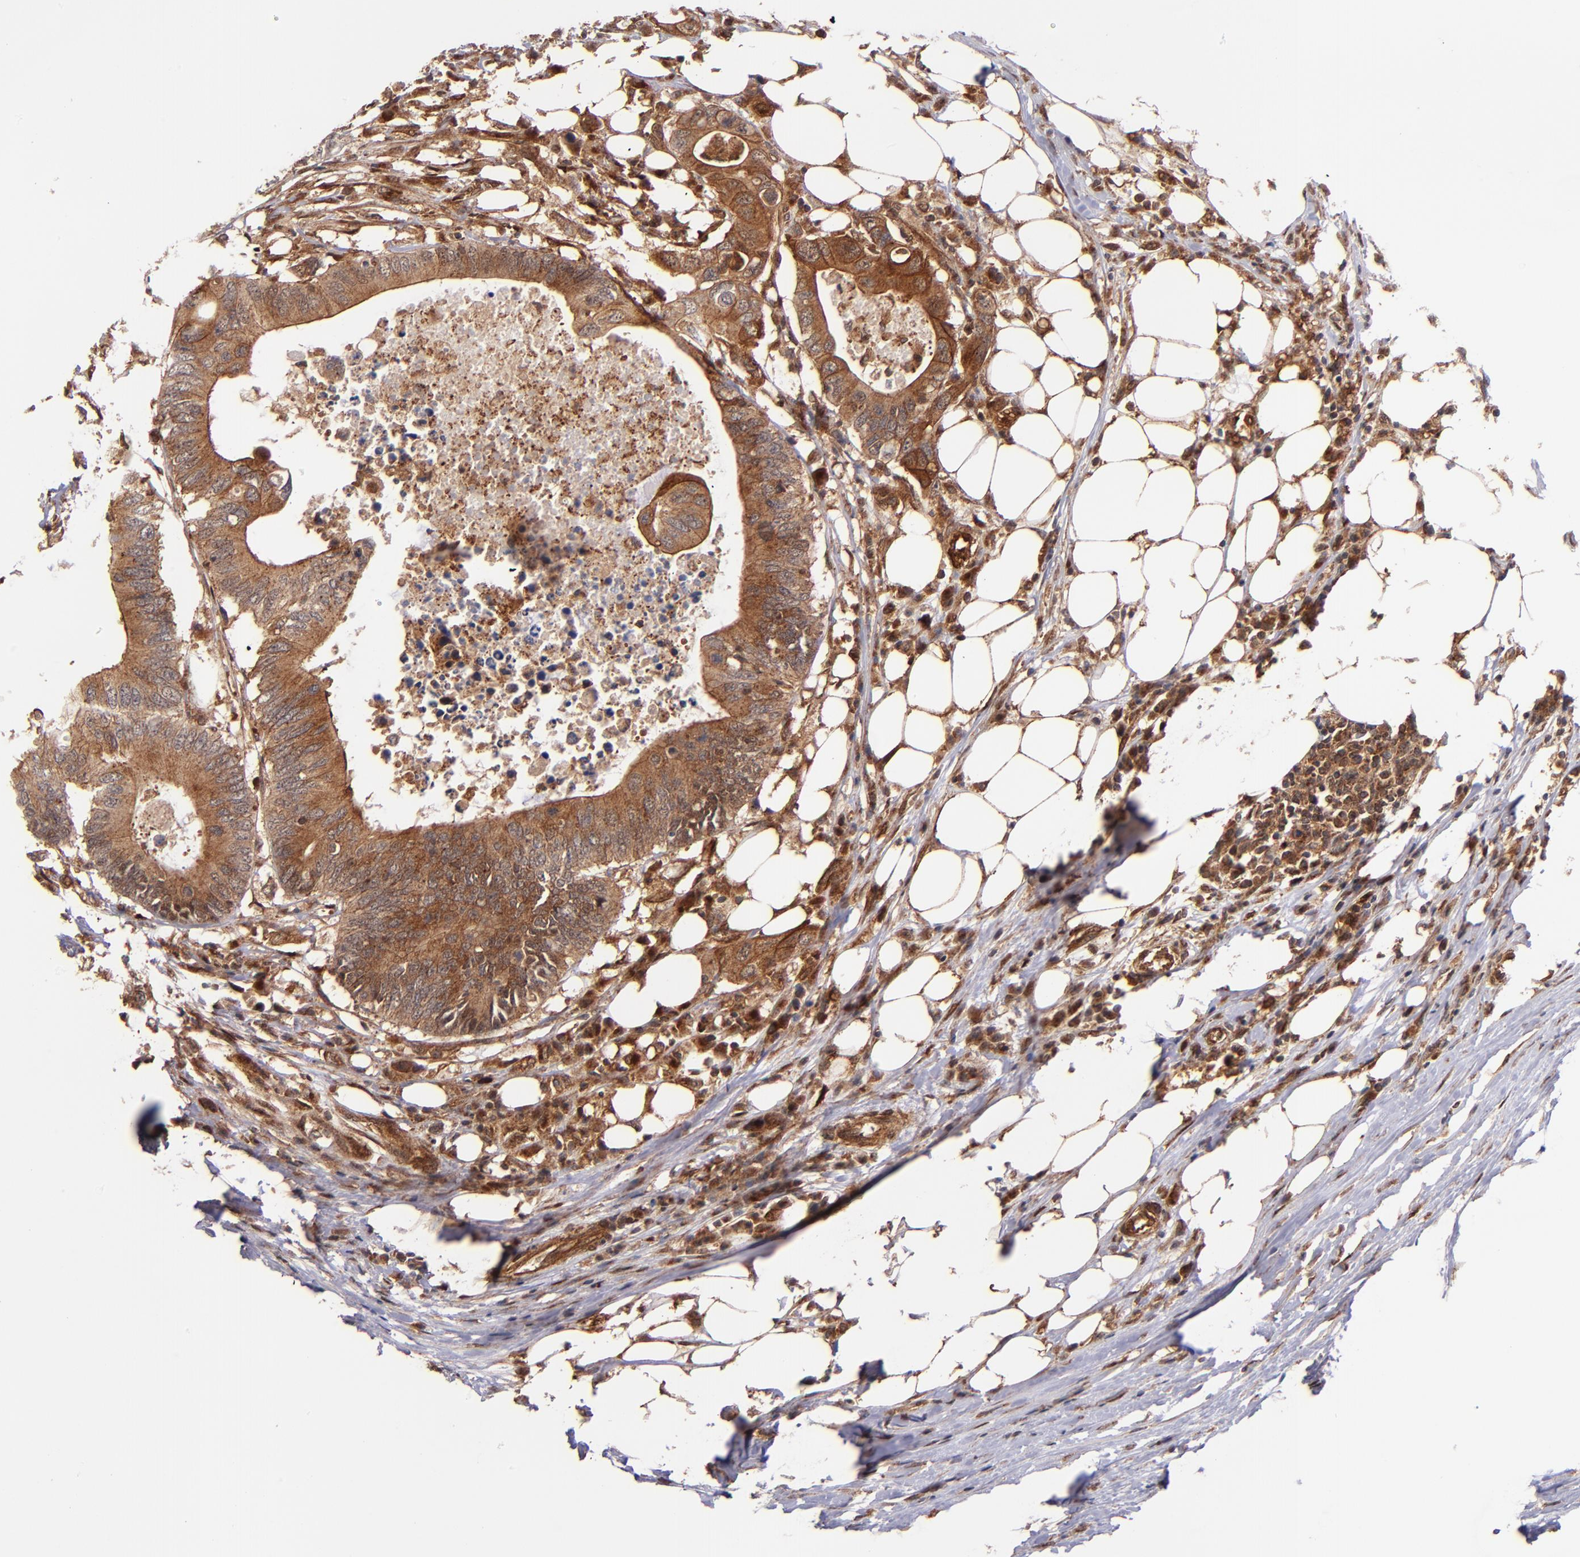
{"staining": {"intensity": "strong", "quantity": ">75%", "location": "cytoplasmic/membranous"}, "tissue": "colorectal cancer", "cell_type": "Tumor cells", "image_type": "cancer", "snomed": [{"axis": "morphology", "description": "Adenocarcinoma, NOS"}, {"axis": "topography", "description": "Colon"}], "caption": "Colorectal cancer (adenocarcinoma) stained with immunohistochemistry exhibits strong cytoplasmic/membranous positivity in about >75% of tumor cells. Immunohistochemistry (ihc) stains the protein of interest in brown and the nuclei are stained blue.", "gene": "STX8", "patient": {"sex": "male", "age": 71}}